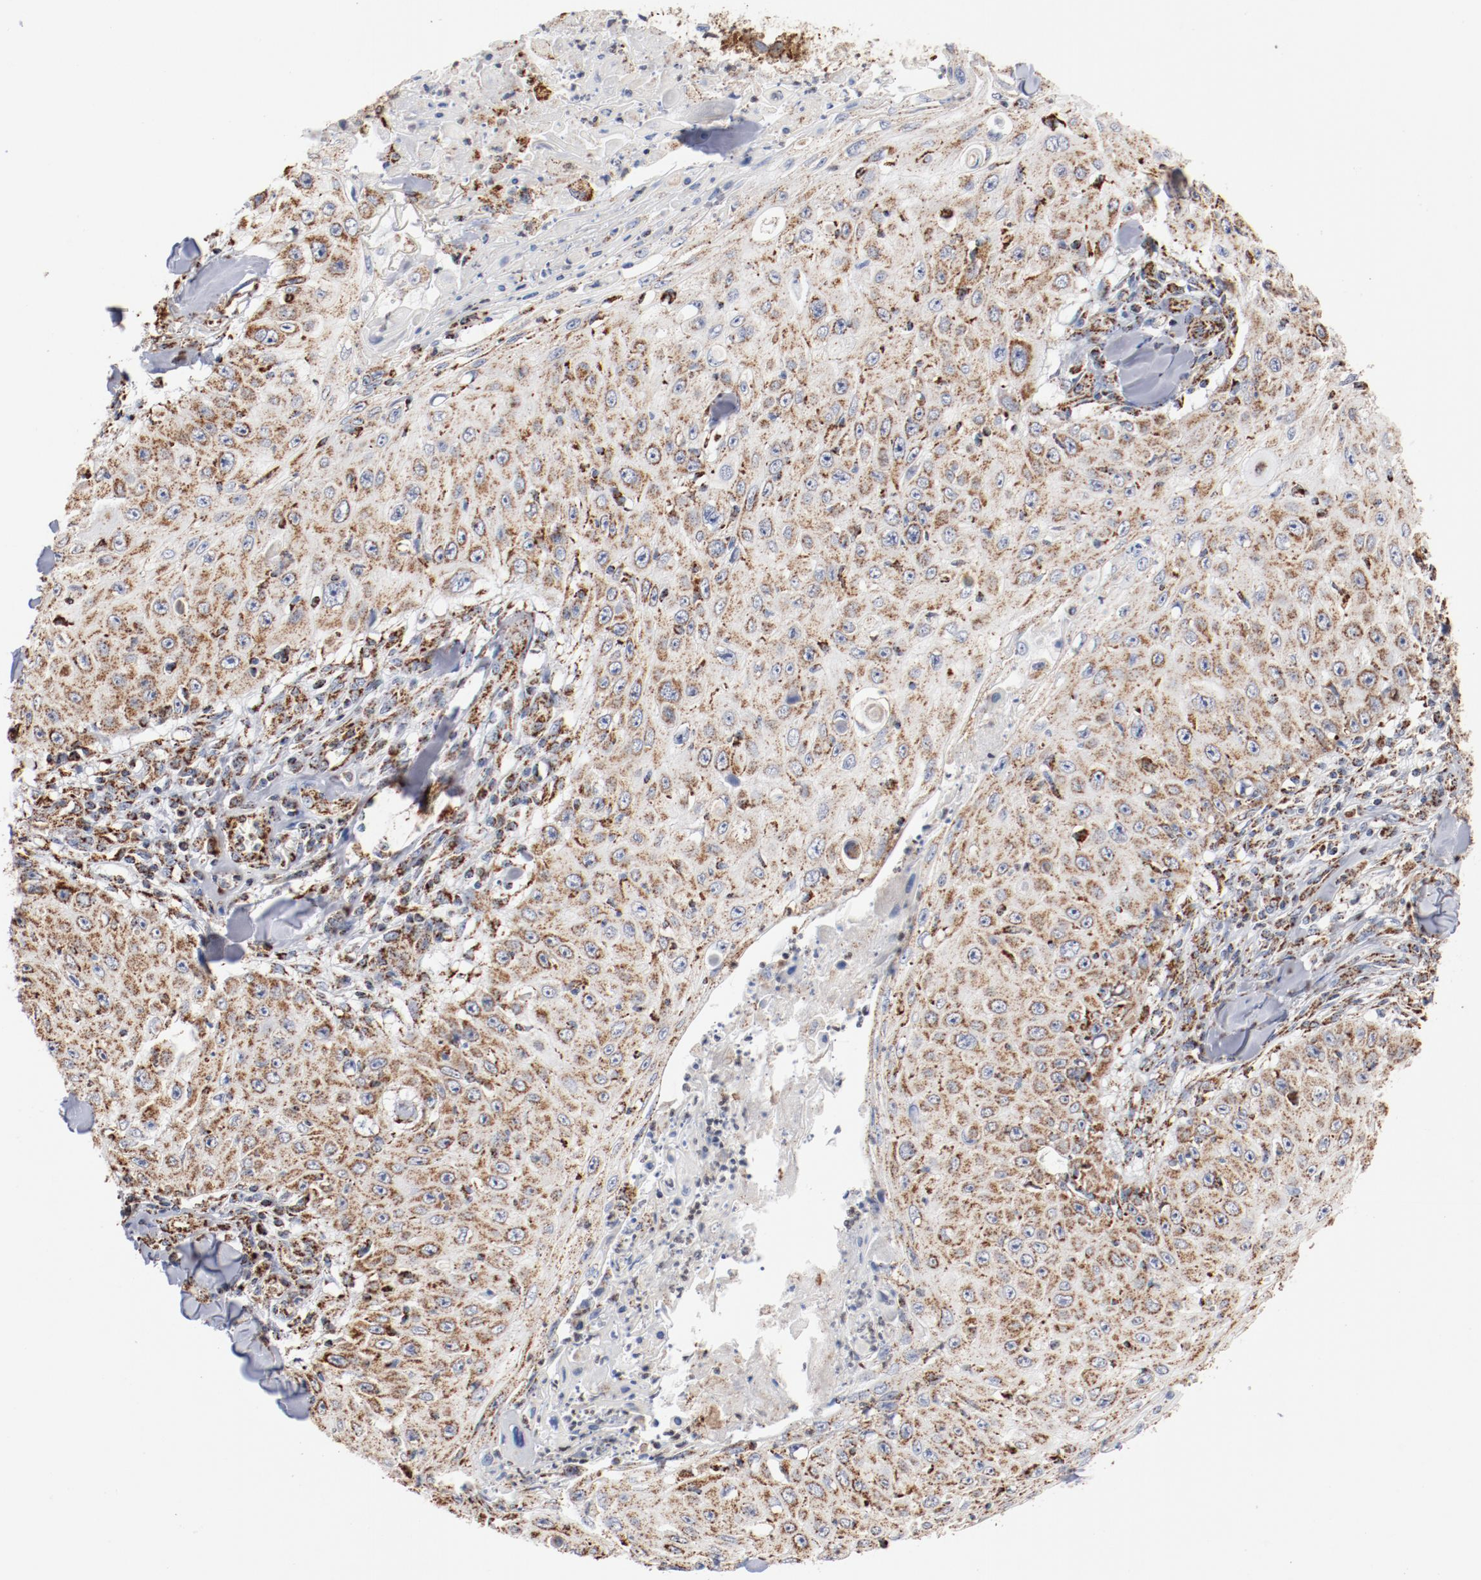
{"staining": {"intensity": "moderate", "quantity": ">75%", "location": "cytoplasmic/membranous"}, "tissue": "skin cancer", "cell_type": "Tumor cells", "image_type": "cancer", "snomed": [{"axis": "morphology", "description": "Squamous cell carcinoma, NOS"}, {"axis": "topography", "description": "Skin"}], "caption": "The immunohistochemical stain labels moderate cytoplasmic/membranous expression in tumor cells of skin cancer tissue.", "gene": "NDUFS4", "patient": {"sex": "male", "age": 86}}